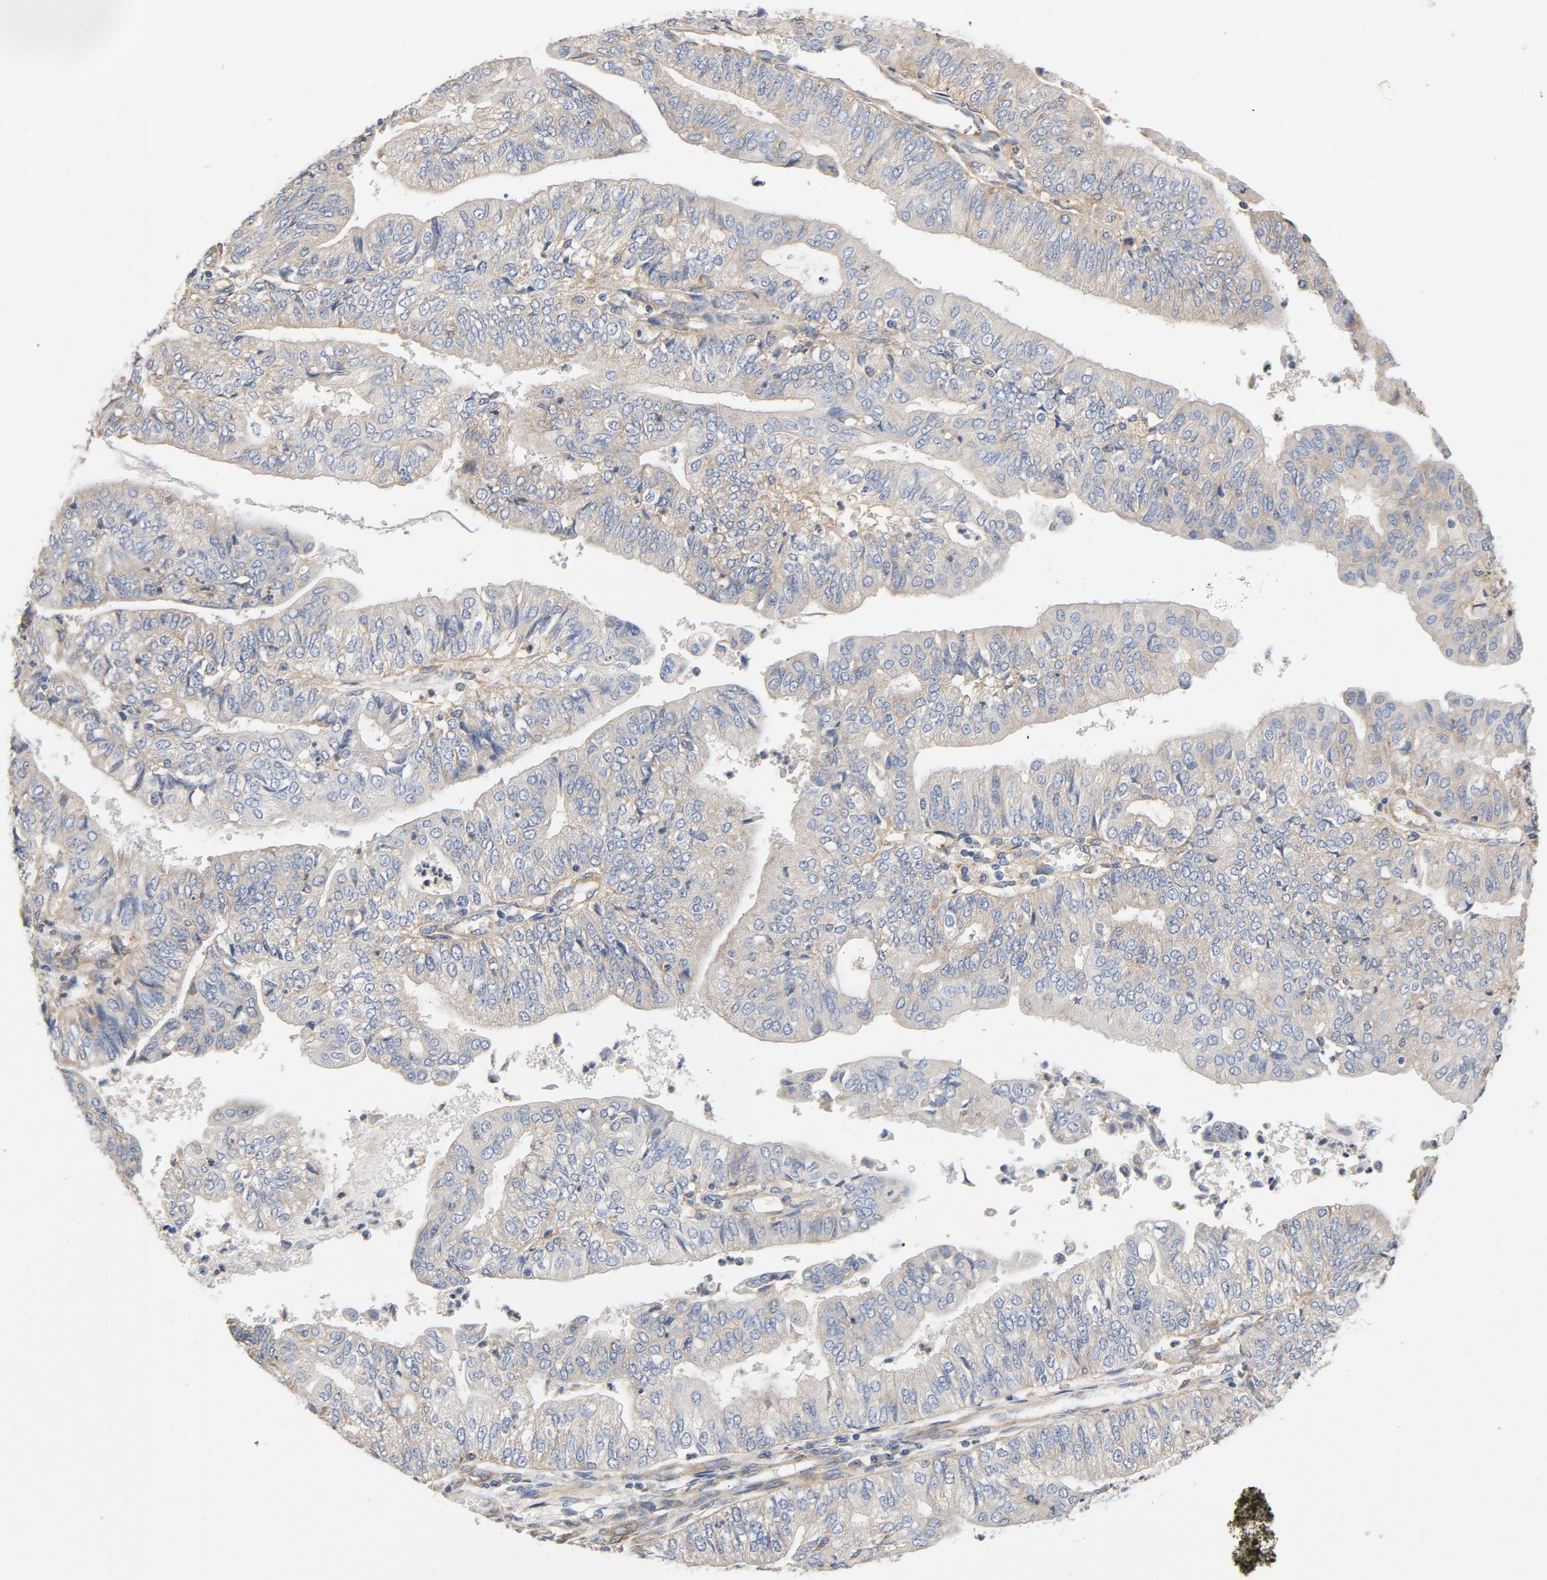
{"staining": {"intensity": "weak", "quantity": "25%-75%", "location": "cytoplasmic/membranous"}, "tissue": "endometrial cancer", "cell_type": "Tumor cells", "image_type": "cancer", "snomed": [{"axis": "morphology", "description": "Adenocarcinoma, NOS"}, {"axis": "topography", "description": "Endometrium"}], "caption": "Human endometrial cancer stained with a brown dye reveals weak cytoplasmic/membranous positive positivity in about 25%-75% of tumor cells.", "gene": "ILK", "patient": {"sex": "female", "age": 59}}